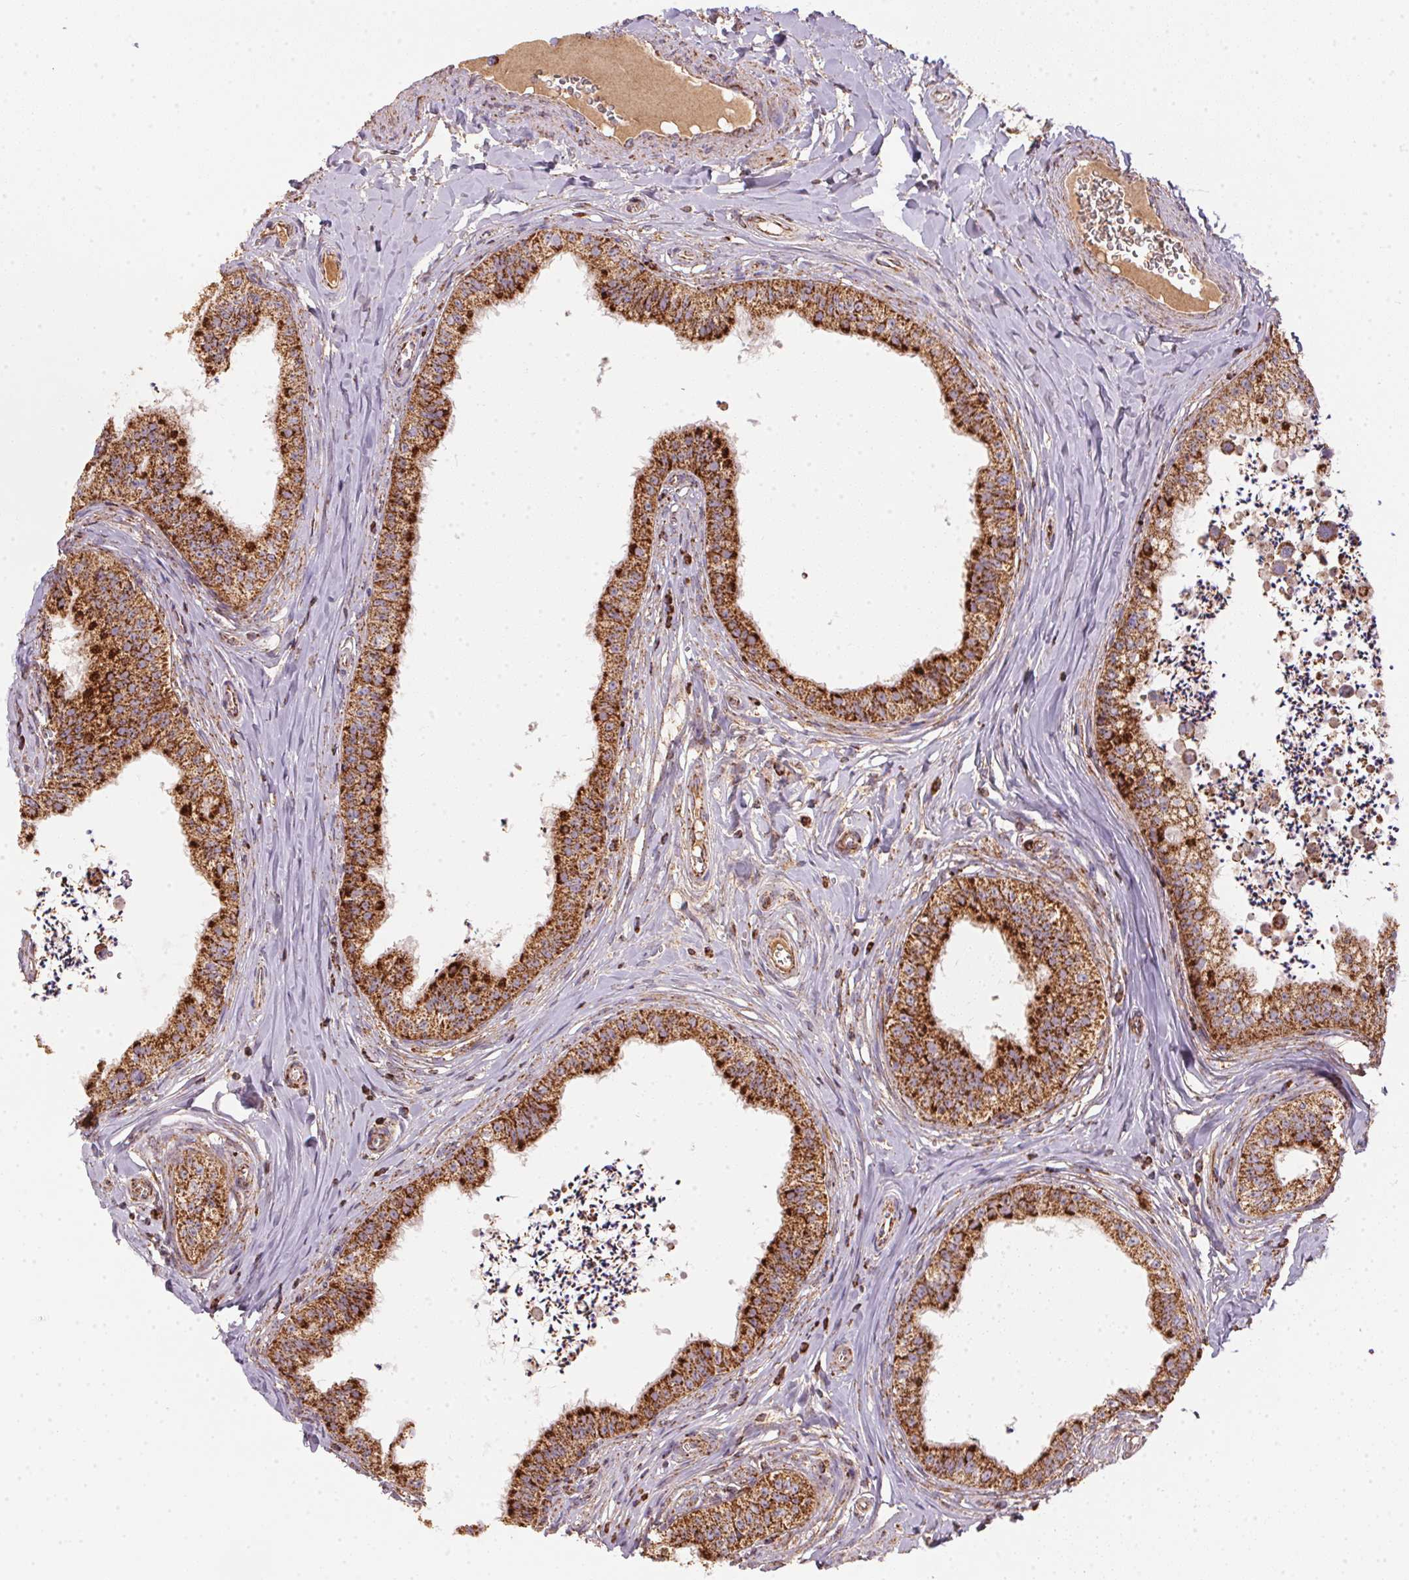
{"staining": {"intensity": "strong", "quantity": "25%-75%", "location": "cytoplasmic/membranous"}, "tissue": "epididymis", "cell_type": "Glandular cells", "image_type": "normal", "snomed": [{"axis": "morphology", "description": "Normal tissue, NOS"}, {"axis": "topography", "description": "Epididymis"}], "caption": "Brown immunohistochemical staining in normal epididymis demonstrates strong cytoplasmic/membranous expression in approximately 25%-75% of glandular cells. (DAB IHC with brightfield microscopy, high magnification).", "gene": "NDUFS2", "patient": {"sex": "male", "age": 24}}